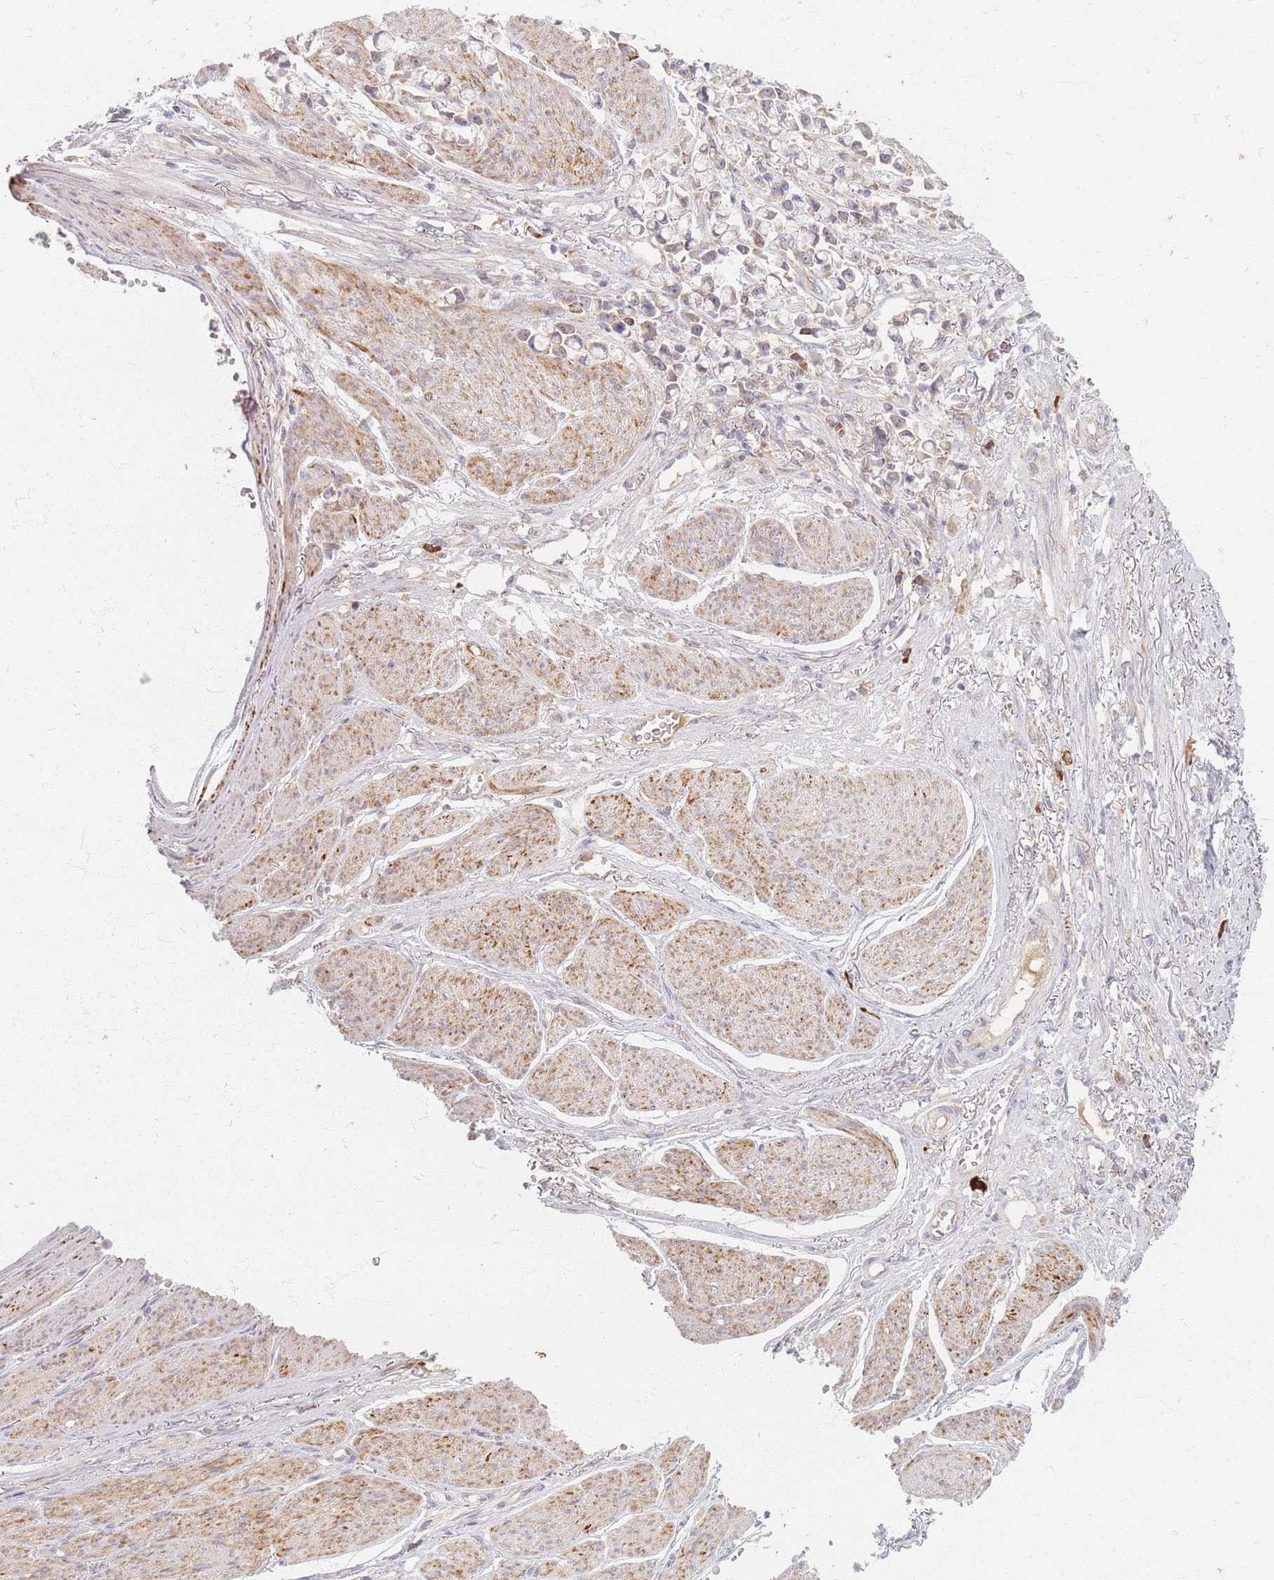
{"staining": {"intensity": "weak", "quantity": "25%-75%", "location": "cytoplasmic/membranous"}, "tissue": "stomach cancer", "cell_type": "Tumor cells", "image_type": "cancer", "snomed": [{"axis": "morphology", "description": "Adenocarcinoma, NOS"}, {"axis": "topography", "description": "Stomach"}], "caption": "Immunohistochemical staining of stomach cancer shows low levels of weak cytoplasmic/membranous expression in approximately 25%-75% of tumor cells.", "gene": "SMIM14", "patient": {"sex": "female", "age": 81}}